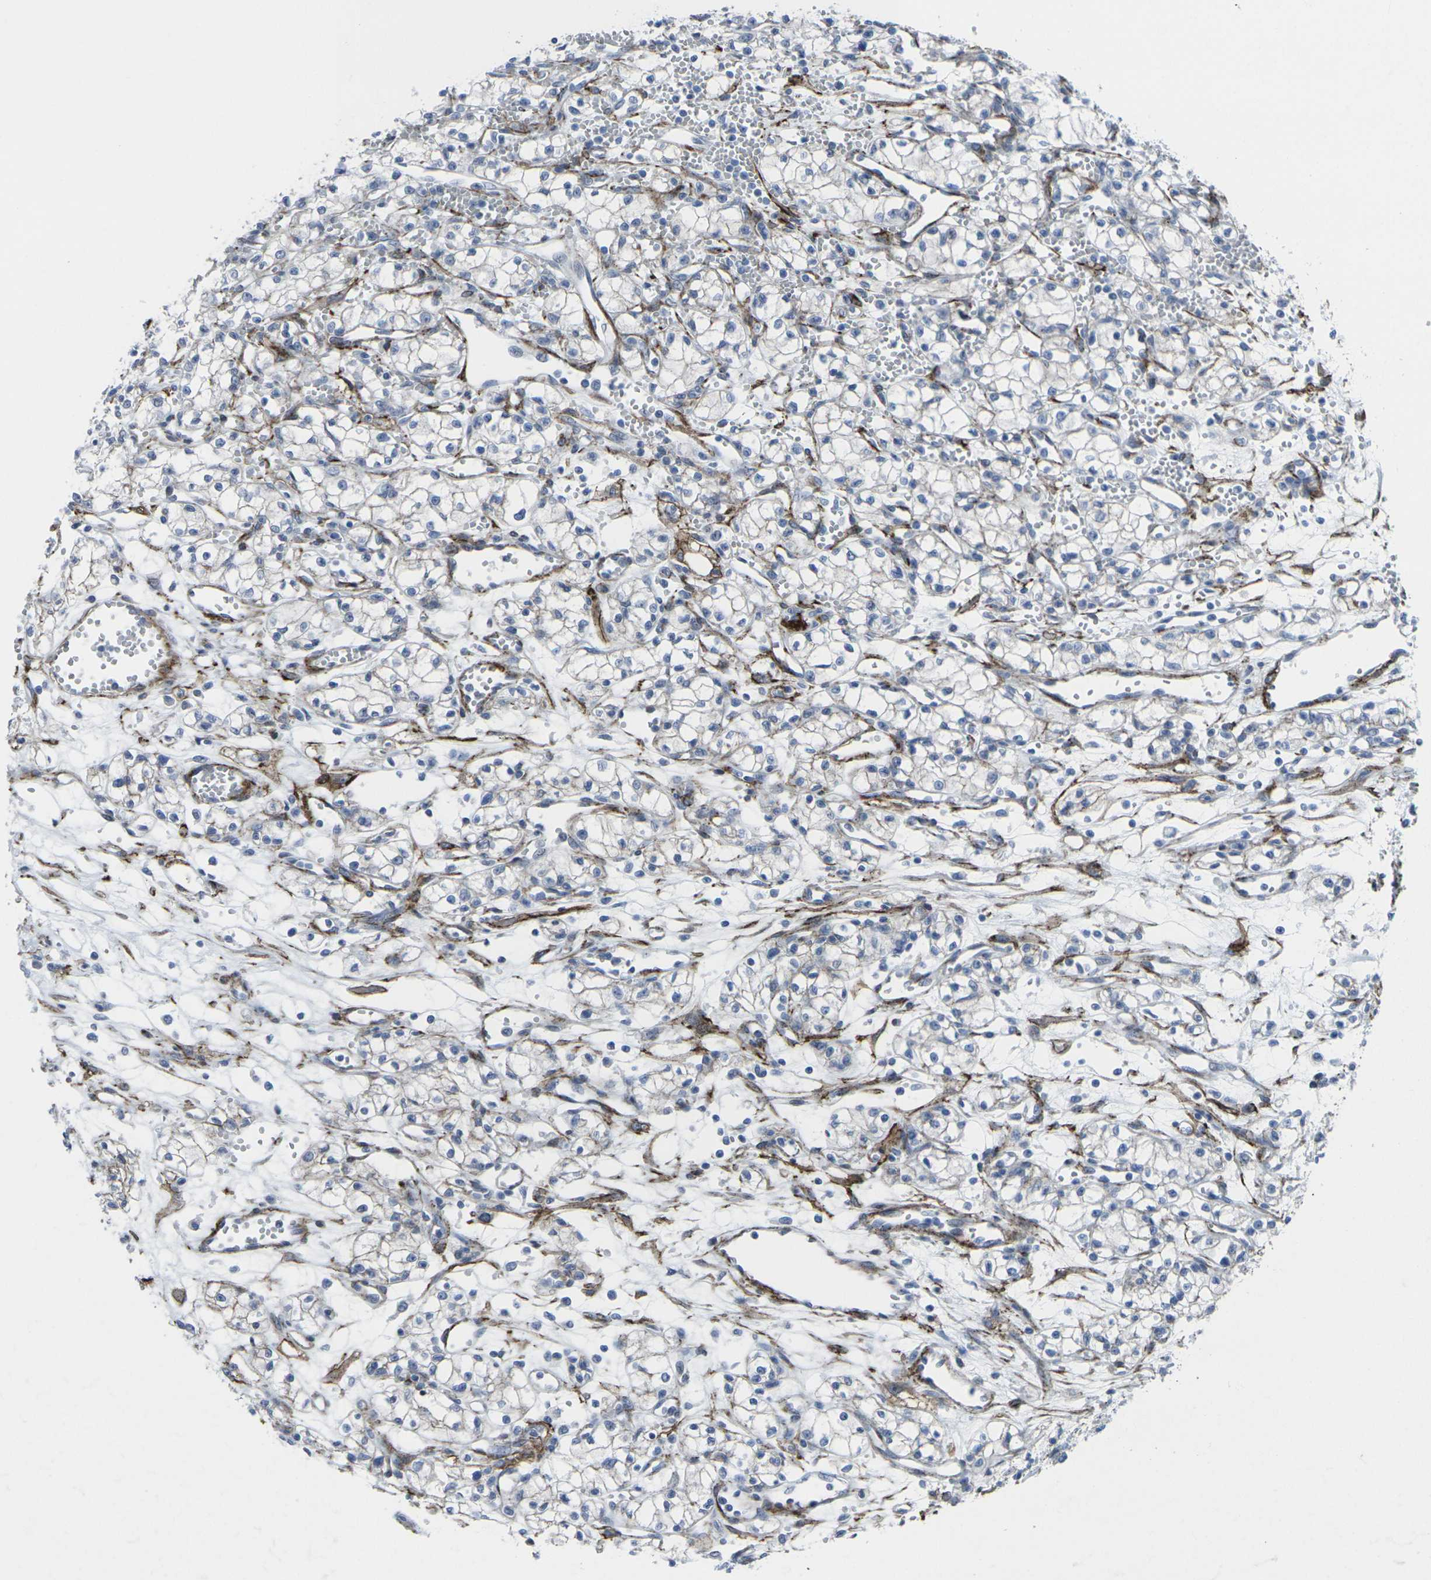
{"staining": {"intensity": "negative", "quantity": "none", "location": "none"}, "tissue": "renal cancer", "cell_type": "Tumor cells", "image_type": "cancer", "snomed": [{"axis": "morphology", "description": "Normal tissue, NOS"}, {"axis": "morphology", "description": "Adenocarcinoma, NOS"}, {"axis": "topography", "description": "Kidney"}], "caption": "High magnification brightfield microscopy of renal cancer stained with DAB (3,3'-diaminobenzidine) (brown) and counterstained with hematoxylin (blue): tumor cells show no significant positivity. The staining is performed using DAB brown chromogen with nuclei counter-stained in using hematoxylin.", "gene": "CDH11", "patient": {"sex": "male", "age": 59}}